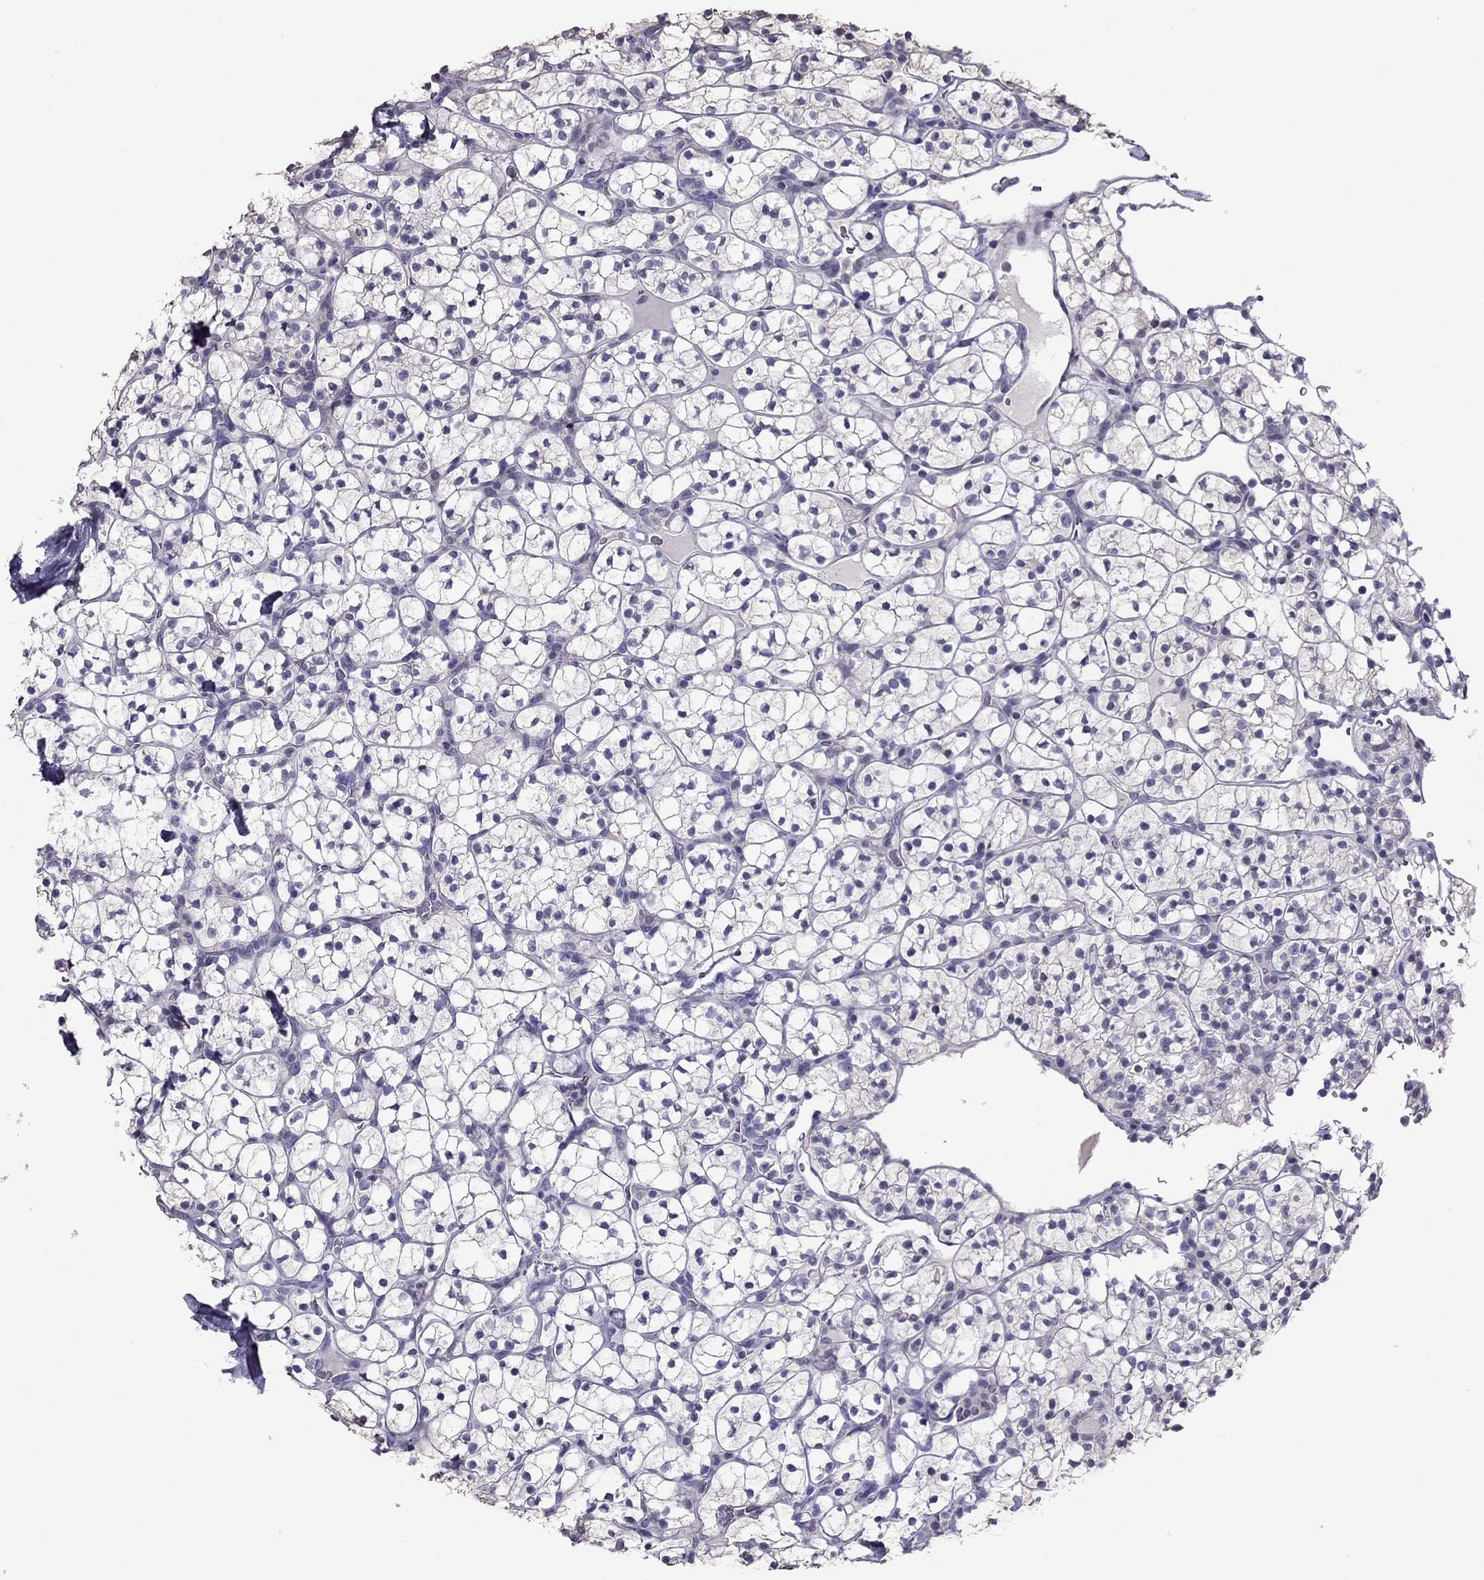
{"staining": {"intensity": "negative", "quantity": "none", "location": "none"}, "tissue": "renal cancer", "cell_type": "Tumor cells", "image_type": "cancer", "snomed": [{"axis": "morphology", "description": "Adenocarcinoma, NOS"}, {"axis": "topography", "description": "Kidney"}], "caption": "IHC micrograph of neoplastic tissue: human renal cancer (adenocarcinoma) stained with DAB reveals no significant protein expression in tumor cells.", "gene": "RGS8", "patient": {"sex": "female", "age": 89}}